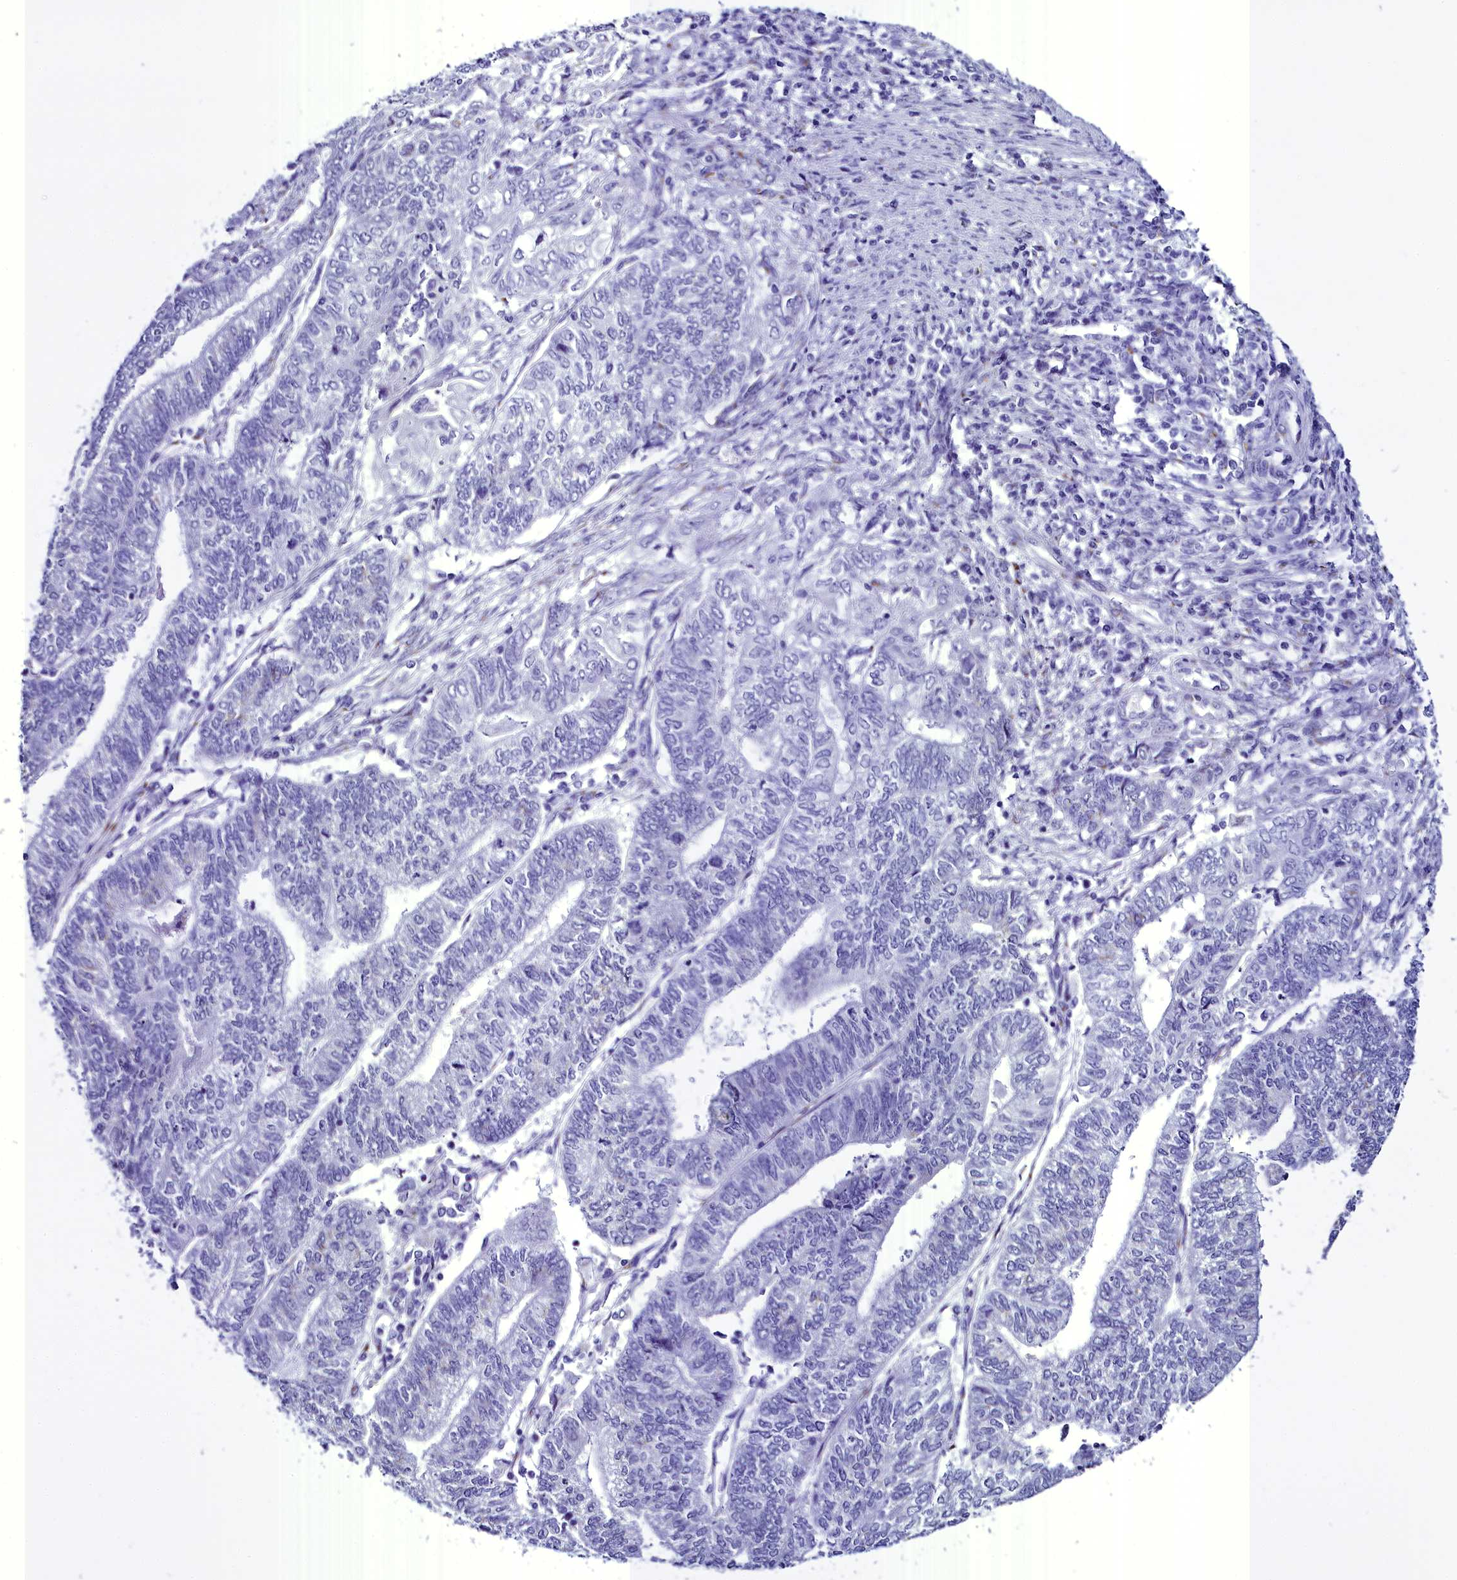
{"staining": {"intensity": "negative", "quantity": "none", "location": "none"}, "tissue": "endometrial cancer", "cell_type": "Tumor cells", "image_type": "cancer", "snomed": [{"axis": "morphology", "description": "Adenocarcinoma, NOS"}, {"axis": "topography", "description": "Uterus"}, {"axis": "topography", "description": "Endometrium"}], "caption": "Human adenocarcinoma (endometrial) stained for a protein using IHC exhibits no expression in tumor cells.", "gene": "AP3B2", "patient": {"sex": "female", "age": 70}}